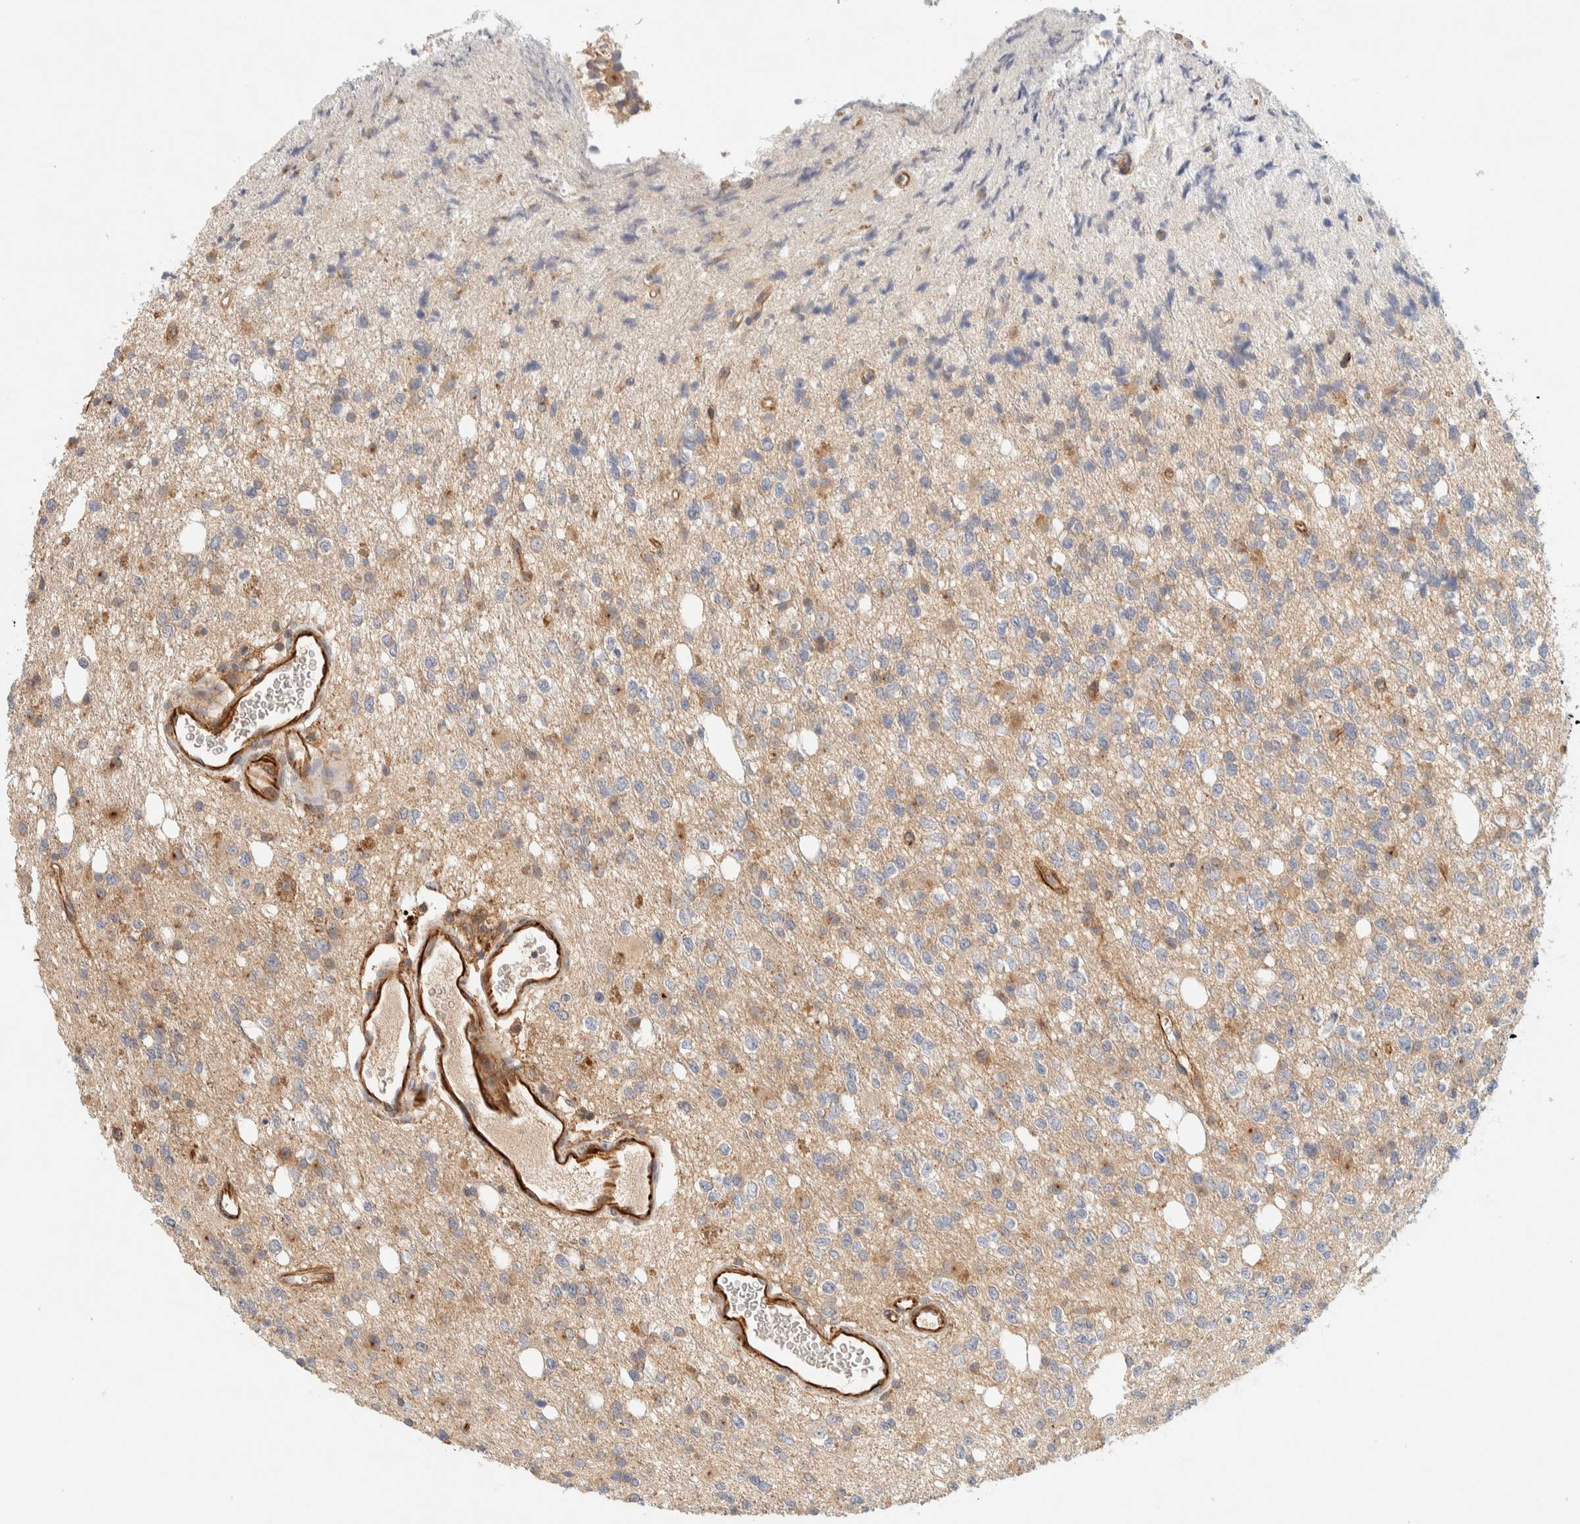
{"staining": {"intensity": "weak", "quantity": ">75%", "location": "cytoplasmic/membranous"}, "tissue": "glioma", "cell_type": "Tumor cells", "image_type": "cancer", "snomed": [{"axis": "morphology", "description": "Glioma, malignant, High grade"}, {"axis": "topography", "description": "Brain"}], "caption": "Tumor cells show low levels of weak cytoplasmic/membranous expression in approximately >75% of cells in human malignant glioma (high-grade).", "gene": "FAT1", "patient": {"sex": "female", "age": 62}}